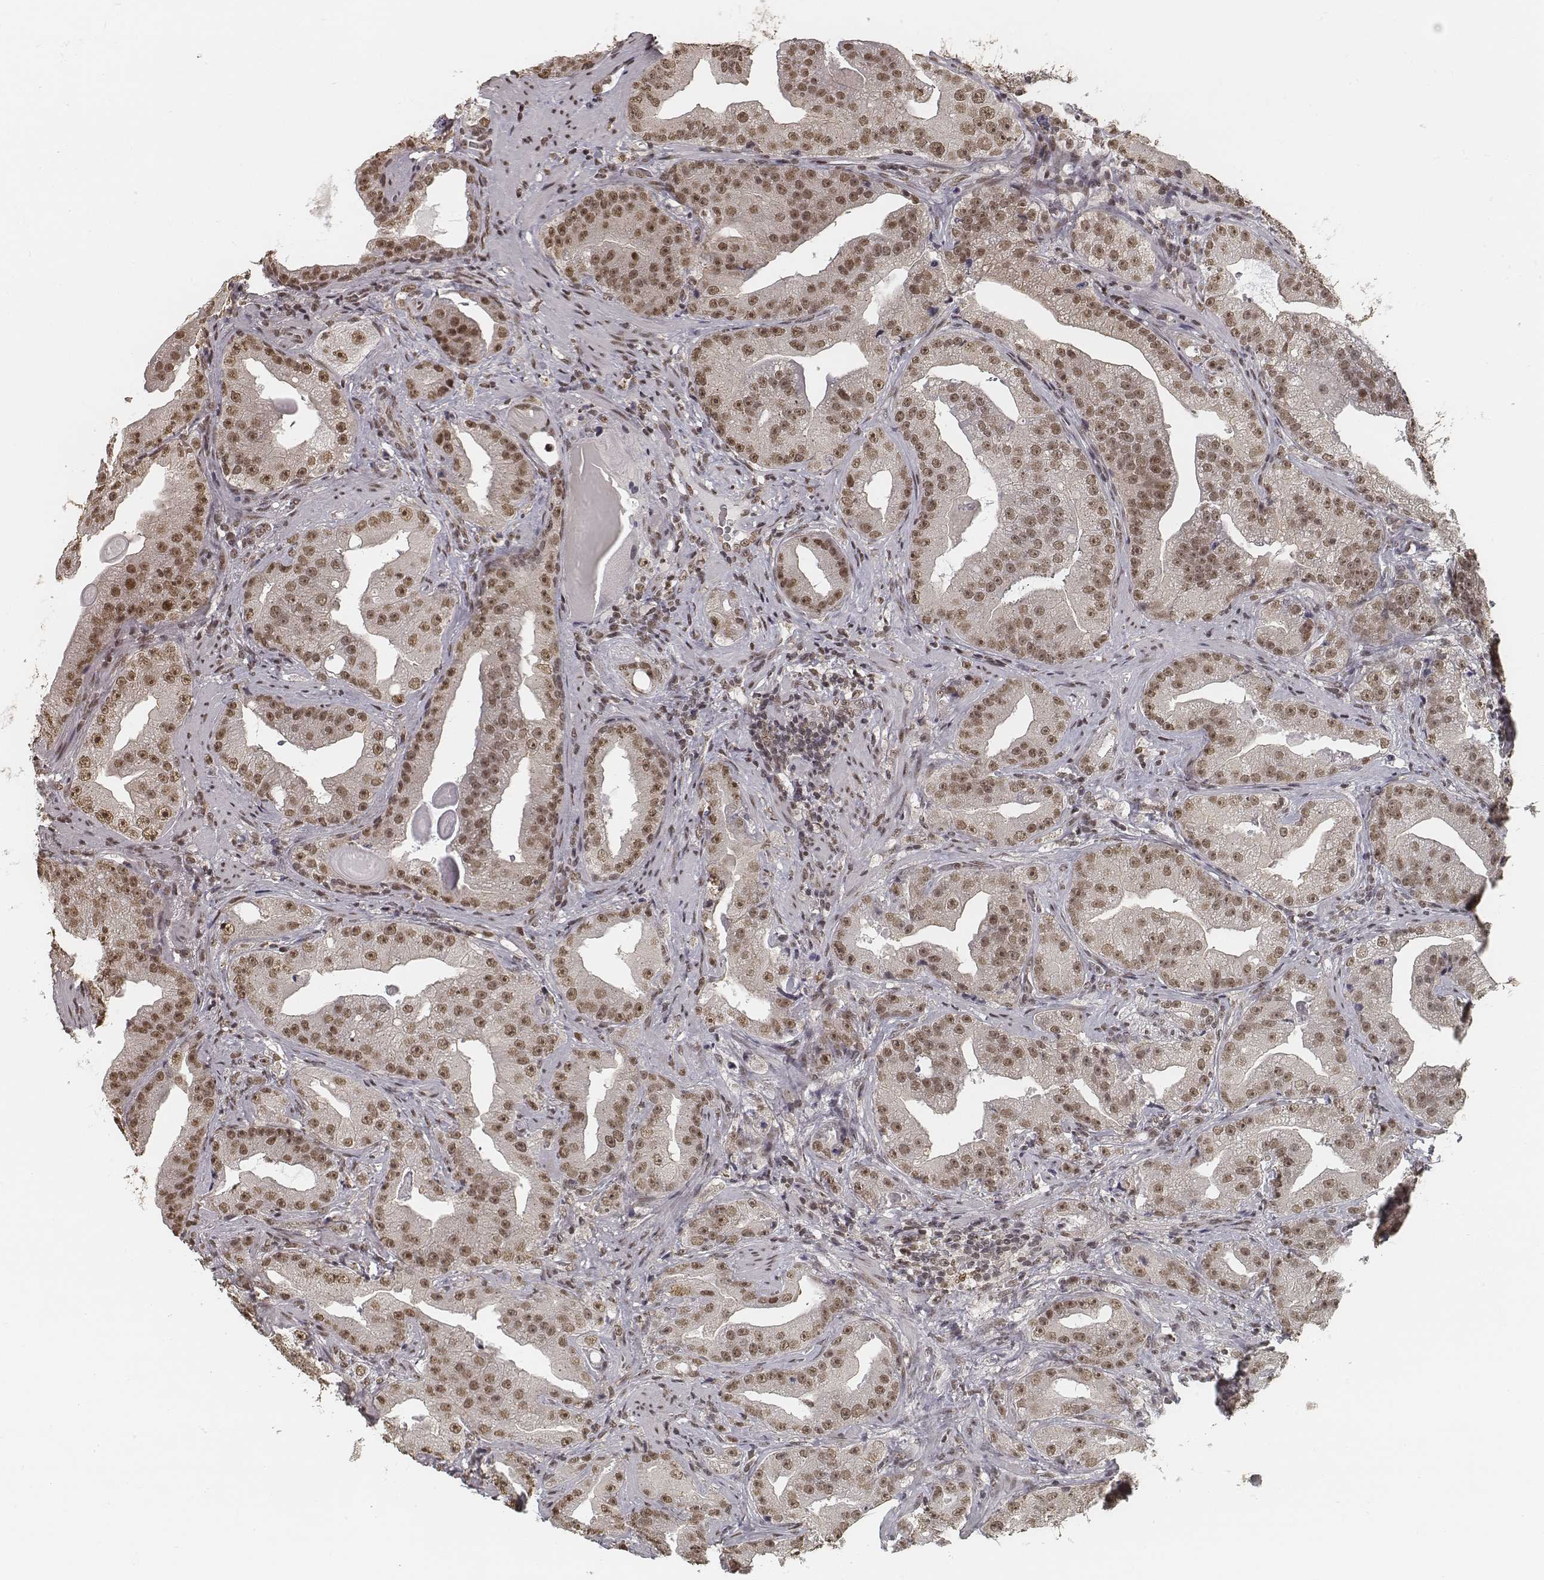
{"staining": {"intensity": "moderate", "quantity": ">75%", "location": "nuclear"}, "tissue": "prostate cancer", "cell_type": "Tumor cells", "image_type": "cancer", "snomed": [{"axis": "morphology", "description": "Adenocarcinoma, Low grade"}, {"axis": "topography", "description": "Prostate"}], "caption": "This photomicrograph demonstrates immunohistochemistry staining of human low-grade adenocarcinoma (prostate), with medium moderate nuclear staining in about >75% of tumor cells.", "gene": "HMGA2", "patient": {"sex": "male", "age": 62}}